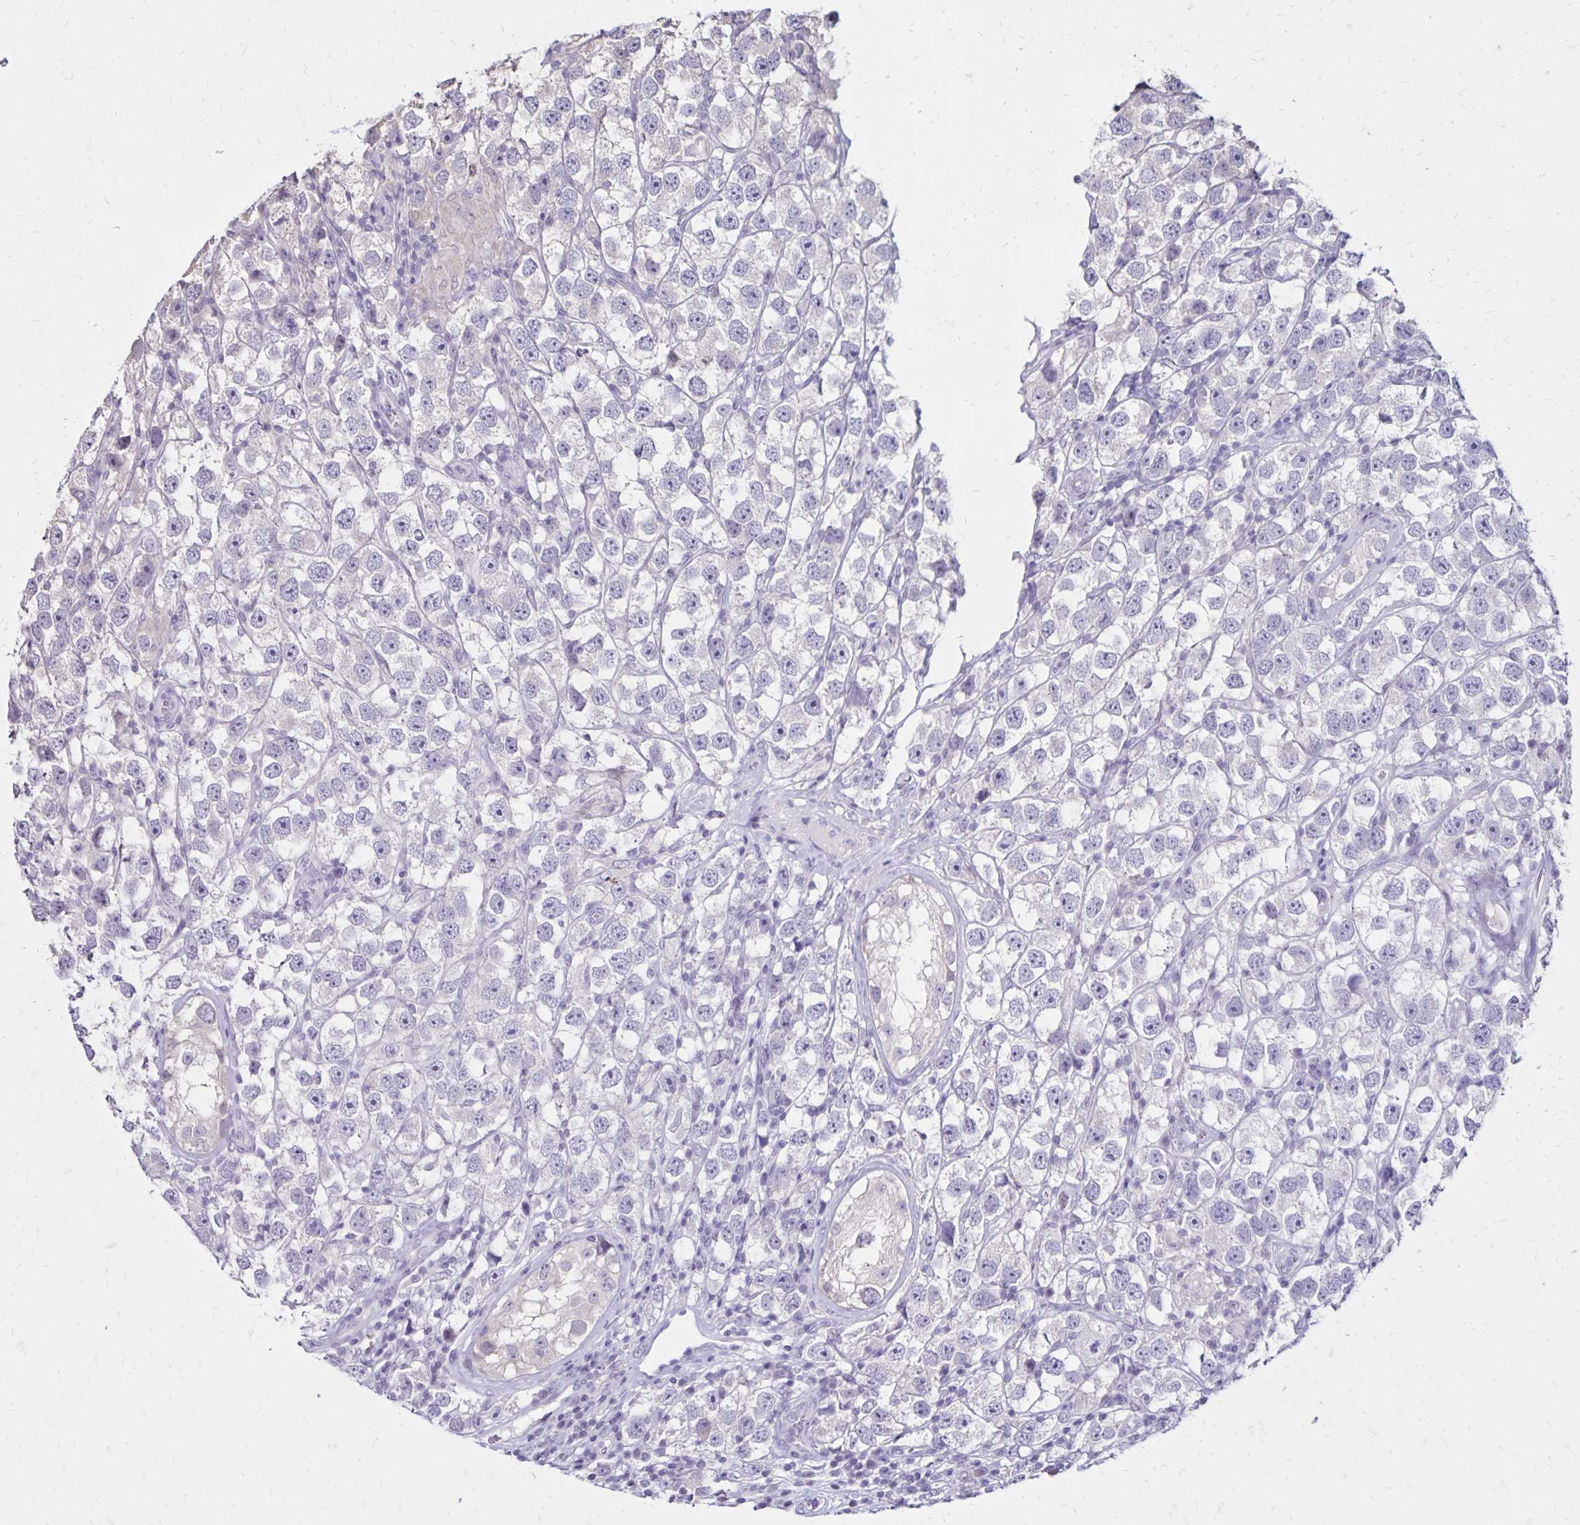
{"staining": {"intensity": "negative", "quantity": "none", "location": "none"}, "tissue": "testis cancer", "cell_type": "Tumor cells", "image_type": "cancer", "snomed": [{"axis": "morphology", "description": "Seminoma, NOS"}, {"axis": "topography", "description": "Testis"}], "caption": "A micrograph of human testis cancer (seminoma) is negative for staining in tumor cells.", "gene": "SH3GL3", "patient": {"sex": "male", "age": 26}}